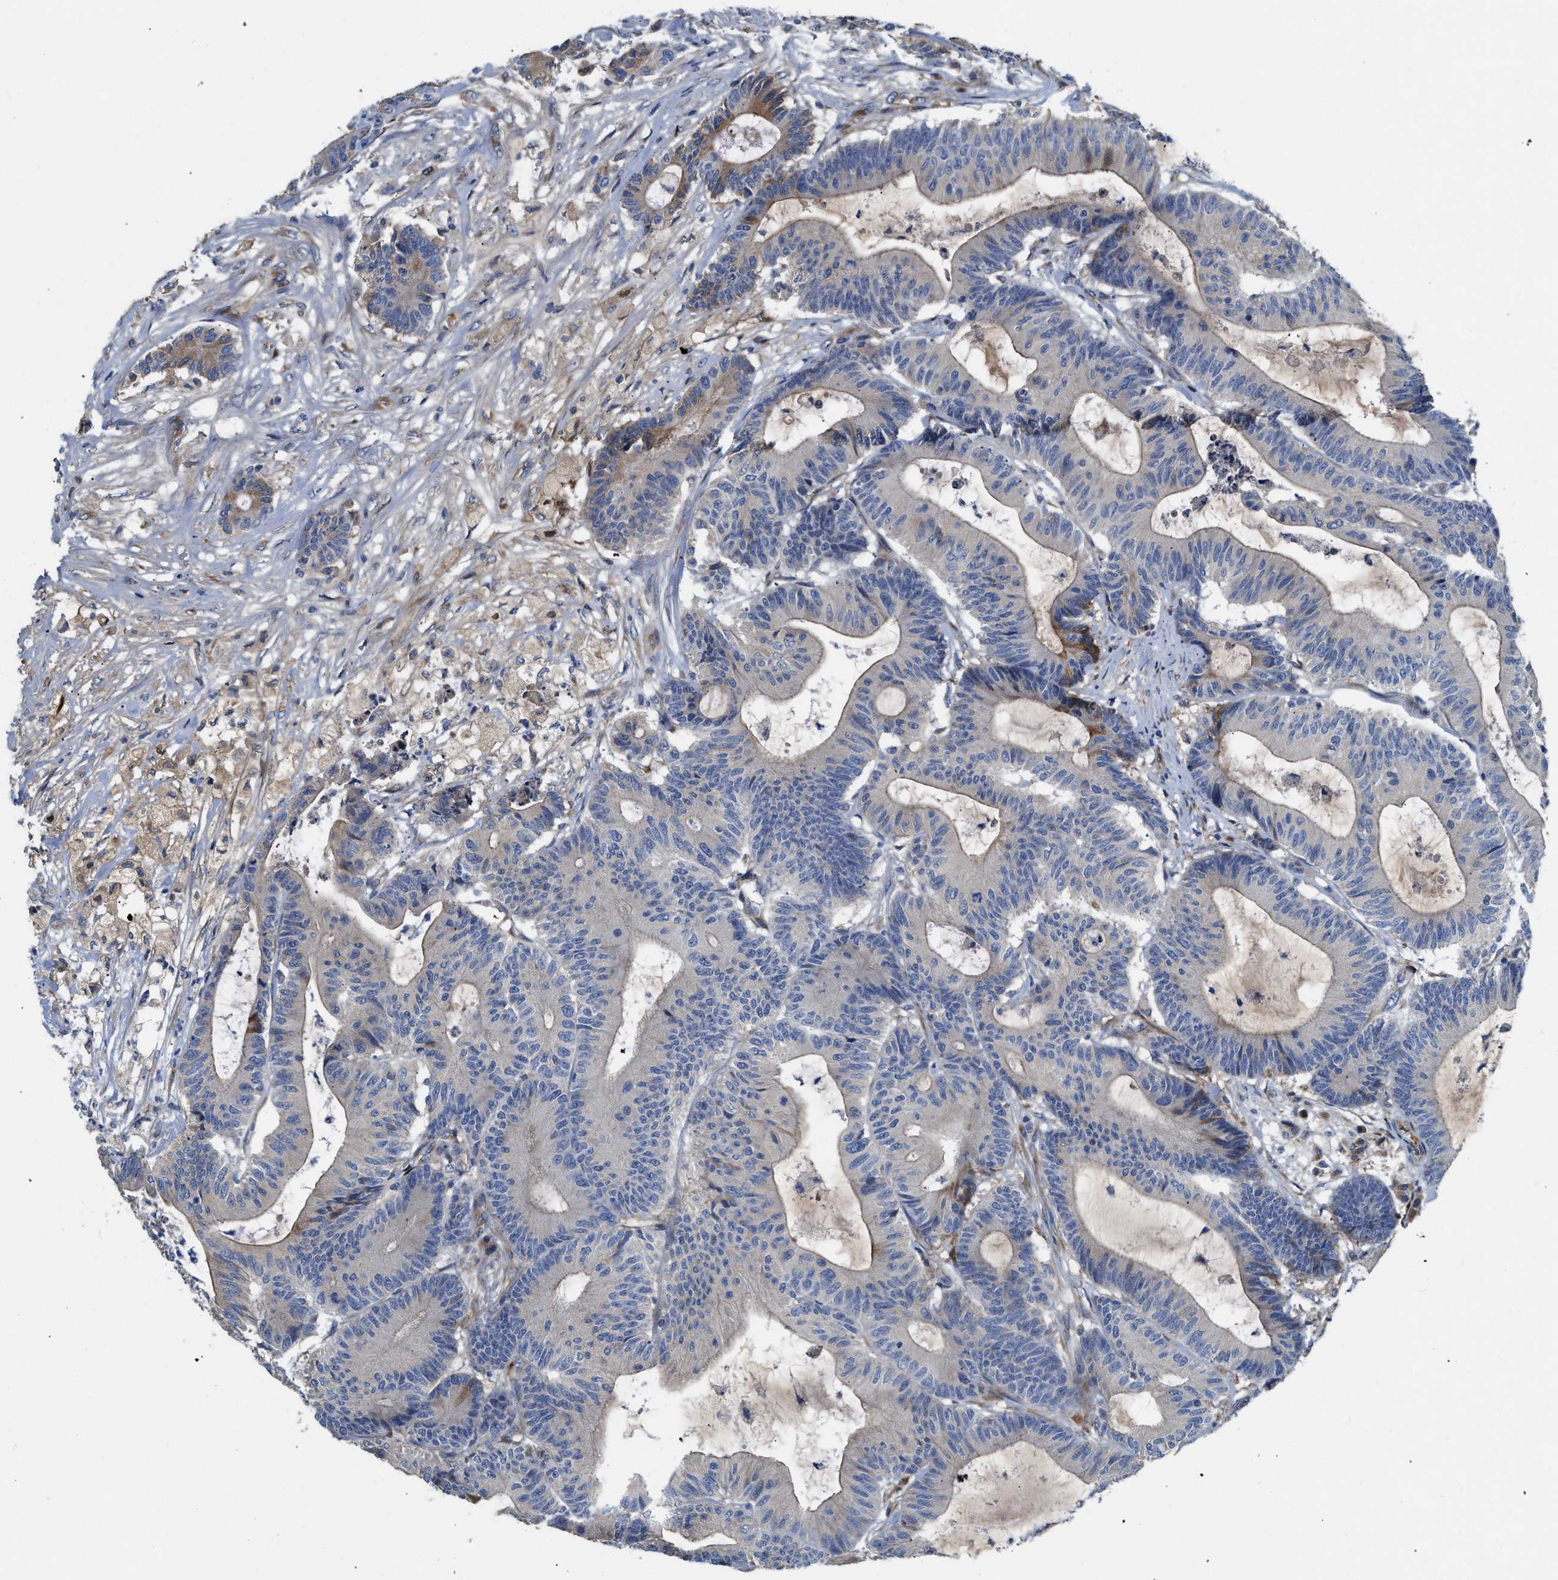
{"staining": {"intensity": "weak", "quantity": "<25%", "location": "cytoplasmic/membranous"}, "tissue": "colorectal cancer", "cell_type": "Tumor cells", "image_type": "cancer", "snomed": [{"axis": "morphology", "description": "Adenocarcinoma, NOS"}, {"axis": "topography", "description": "Colon"}], "caption": "DAB (3,3'-diaminobenzidine) immunohistochemical staining of colorectal cancer shows no significant staining in tumor cells.", "gene": "GGCX", "patient": {"sex": "female", "age": 84}}